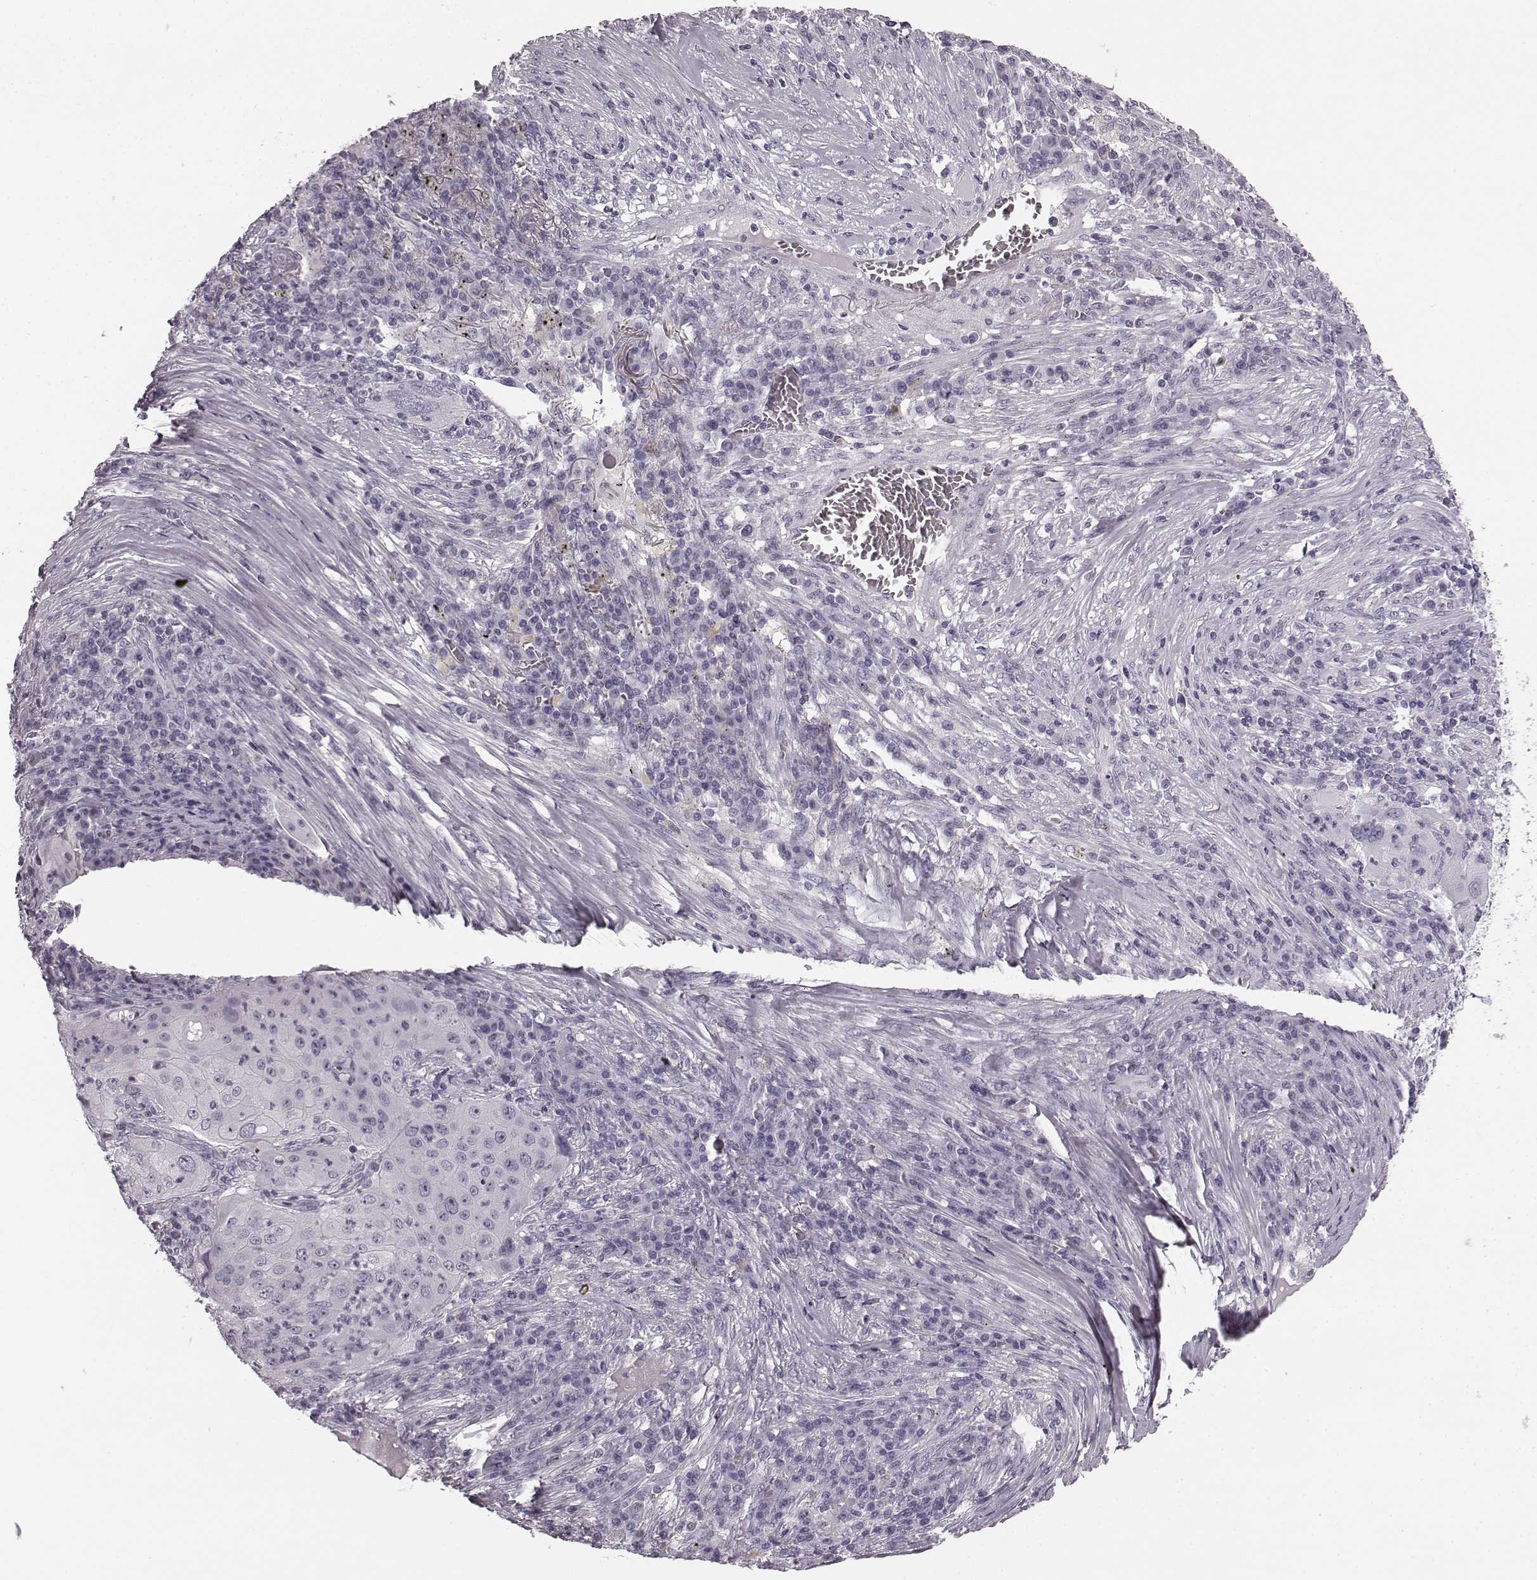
{"staining": {"intensity": "negative", "quantity": "none", "location": "none"}, "tissue": "lung cancer", "cell_type": "Tumor cells", "image_type": "cancer", "snomed": [{"axis": "morphology", "description": "Squamous cell carcinoma, NOS"}, {"axis": "topography", "description": "Lung"}], "caption": "This is an immunohistochemistry micrograph of human squamous cell carcinoma (lung). There is no staining in tumor cells.", "gene": "TMPRSS15", "patient": {"sex": "female", "age": 59}}